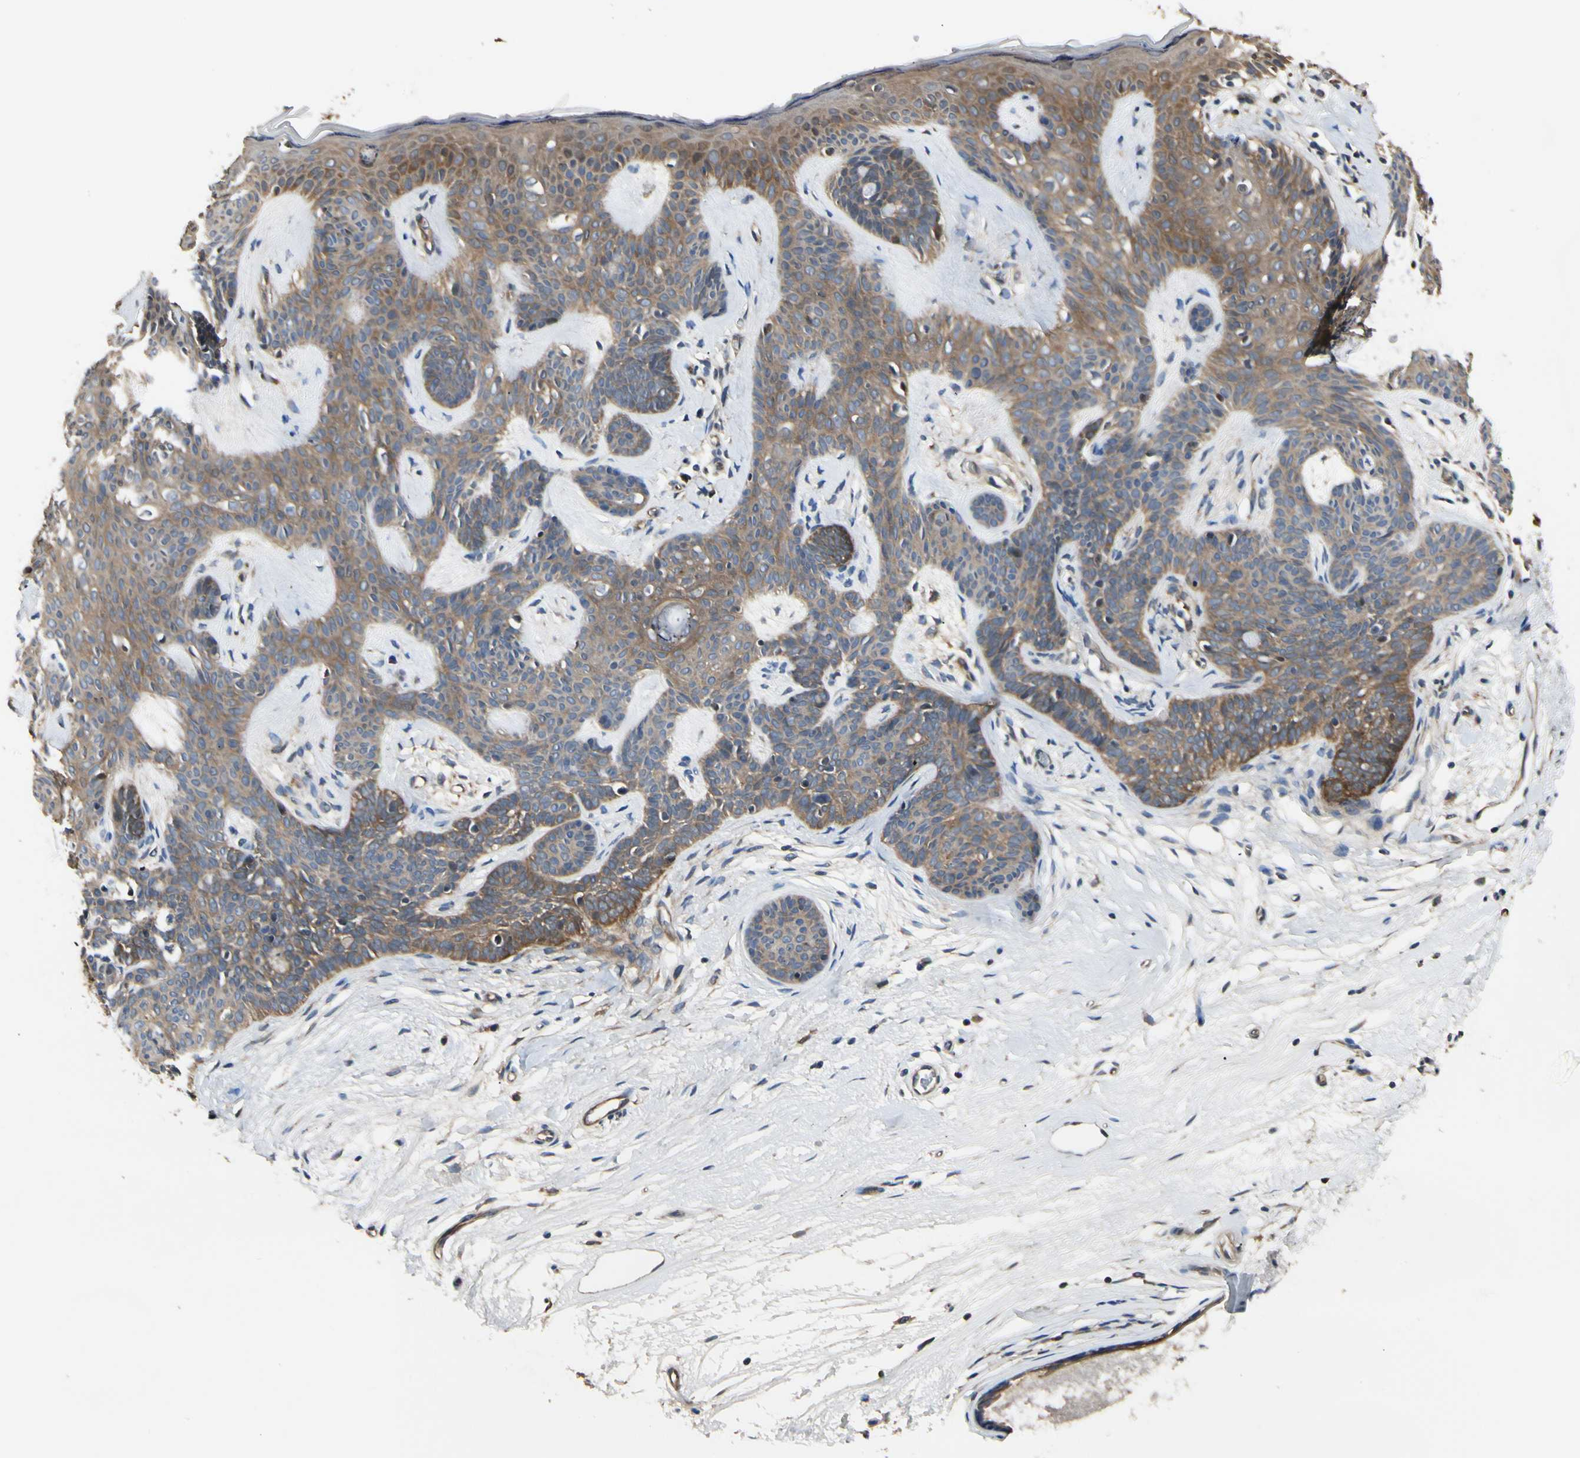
{"staining": {"intensity": "moderate", "quantity": ">75%", "location": "cytoplasmic/membranous"}, "tissue": "skin cancer", "cell_type": "Tumor cells", "image_type": "cancer", "snomed": [{"axis": "morphology", "description": "Developmental malformation"}, {"axis": "morphology", "description": "Basal cell carcinoma"}, {"axis": "topography", "description": "Skin"}], "caption": "DAB (3,3'-diaminobenzidine) immunohistochemical staining of human skin cancer reveals moderate cytoplasmic/membranous protein expression in approximately >75% of tumor cells. (DAB = brown stain, brightfield microscopy at high magnification).", "gene": "NME1-NME2", "patient": {"sex": "female", "age": 62}}